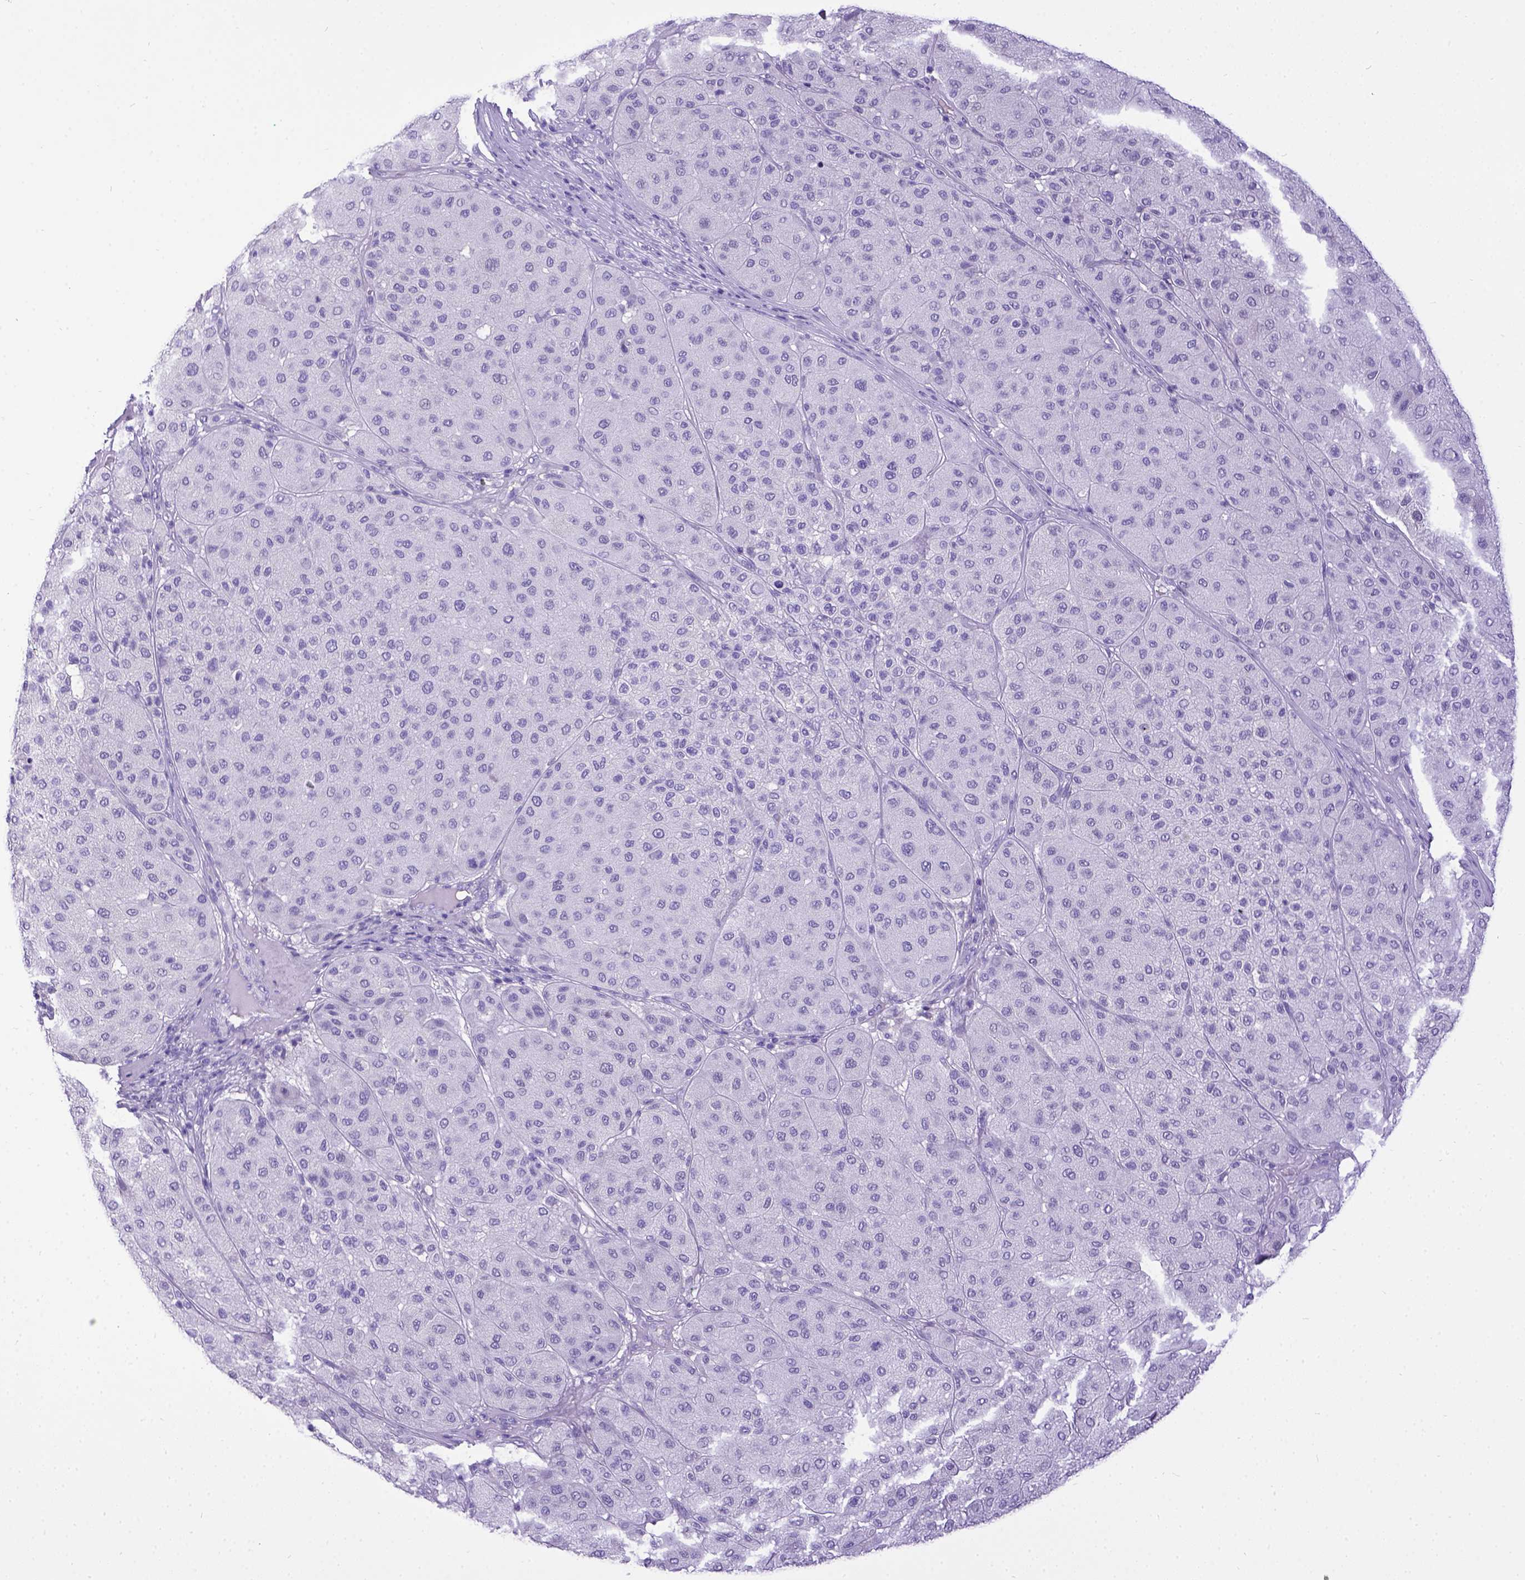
{"staining": {"intensity": "negative", "quantity": "none", "location": "none"}, "tissue": "melanoma", "cell_type": "Tumor cells", "image_type": "cancer", "snomed": [{"axis": "morphology", "description": "Malignant melanoma, Metastatic site"}, {"axis": "topography", "description": "Smooth muscle"}], "caption": "An image of human melanoma is negative for staining in tumor cells.", "gene": "ESR1", "patient": {"sex": "male", "age": 41}}